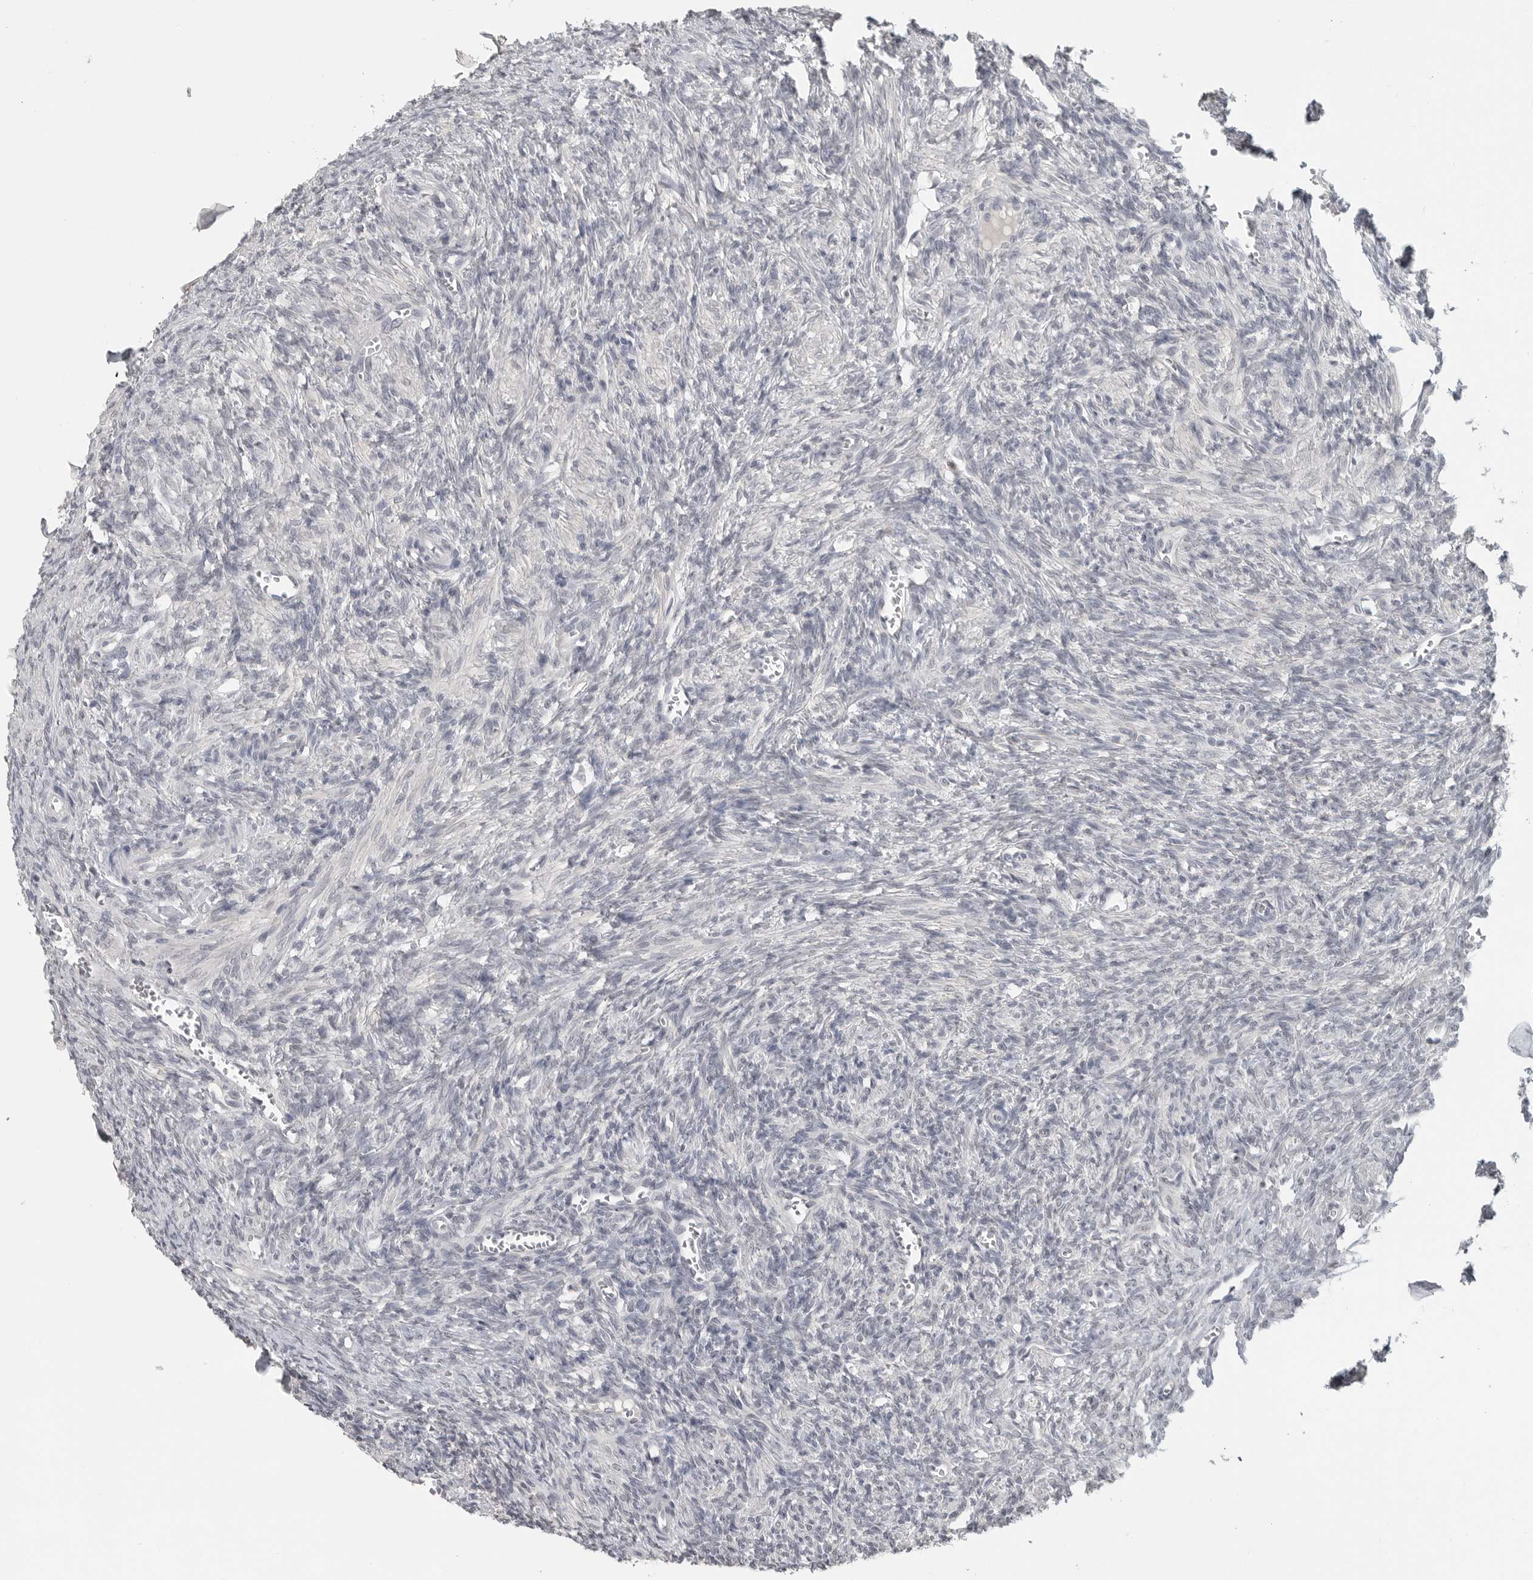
{"staining": {"intensity": "negative", "quantity": "none", "location": "none"}, "tissue": "ovary", "cell_type": "Ovarian stroma cells", "image_type": "normal", "snomed": [{"axis": "morphology", "description": "Normal tissue, NOS"}, {"axis": "topography", "description": "Ovary"}], "caption": "Immunohistochemistry (IHC) of normal human ovary demonstrates no staining in ovarian stroma cells. (DAB (3,3'-diaminobenzidine) immunohistochemistry, high magnification).", "gene": "FOXP3", "patient": {"sex": "female", "age": 27}}